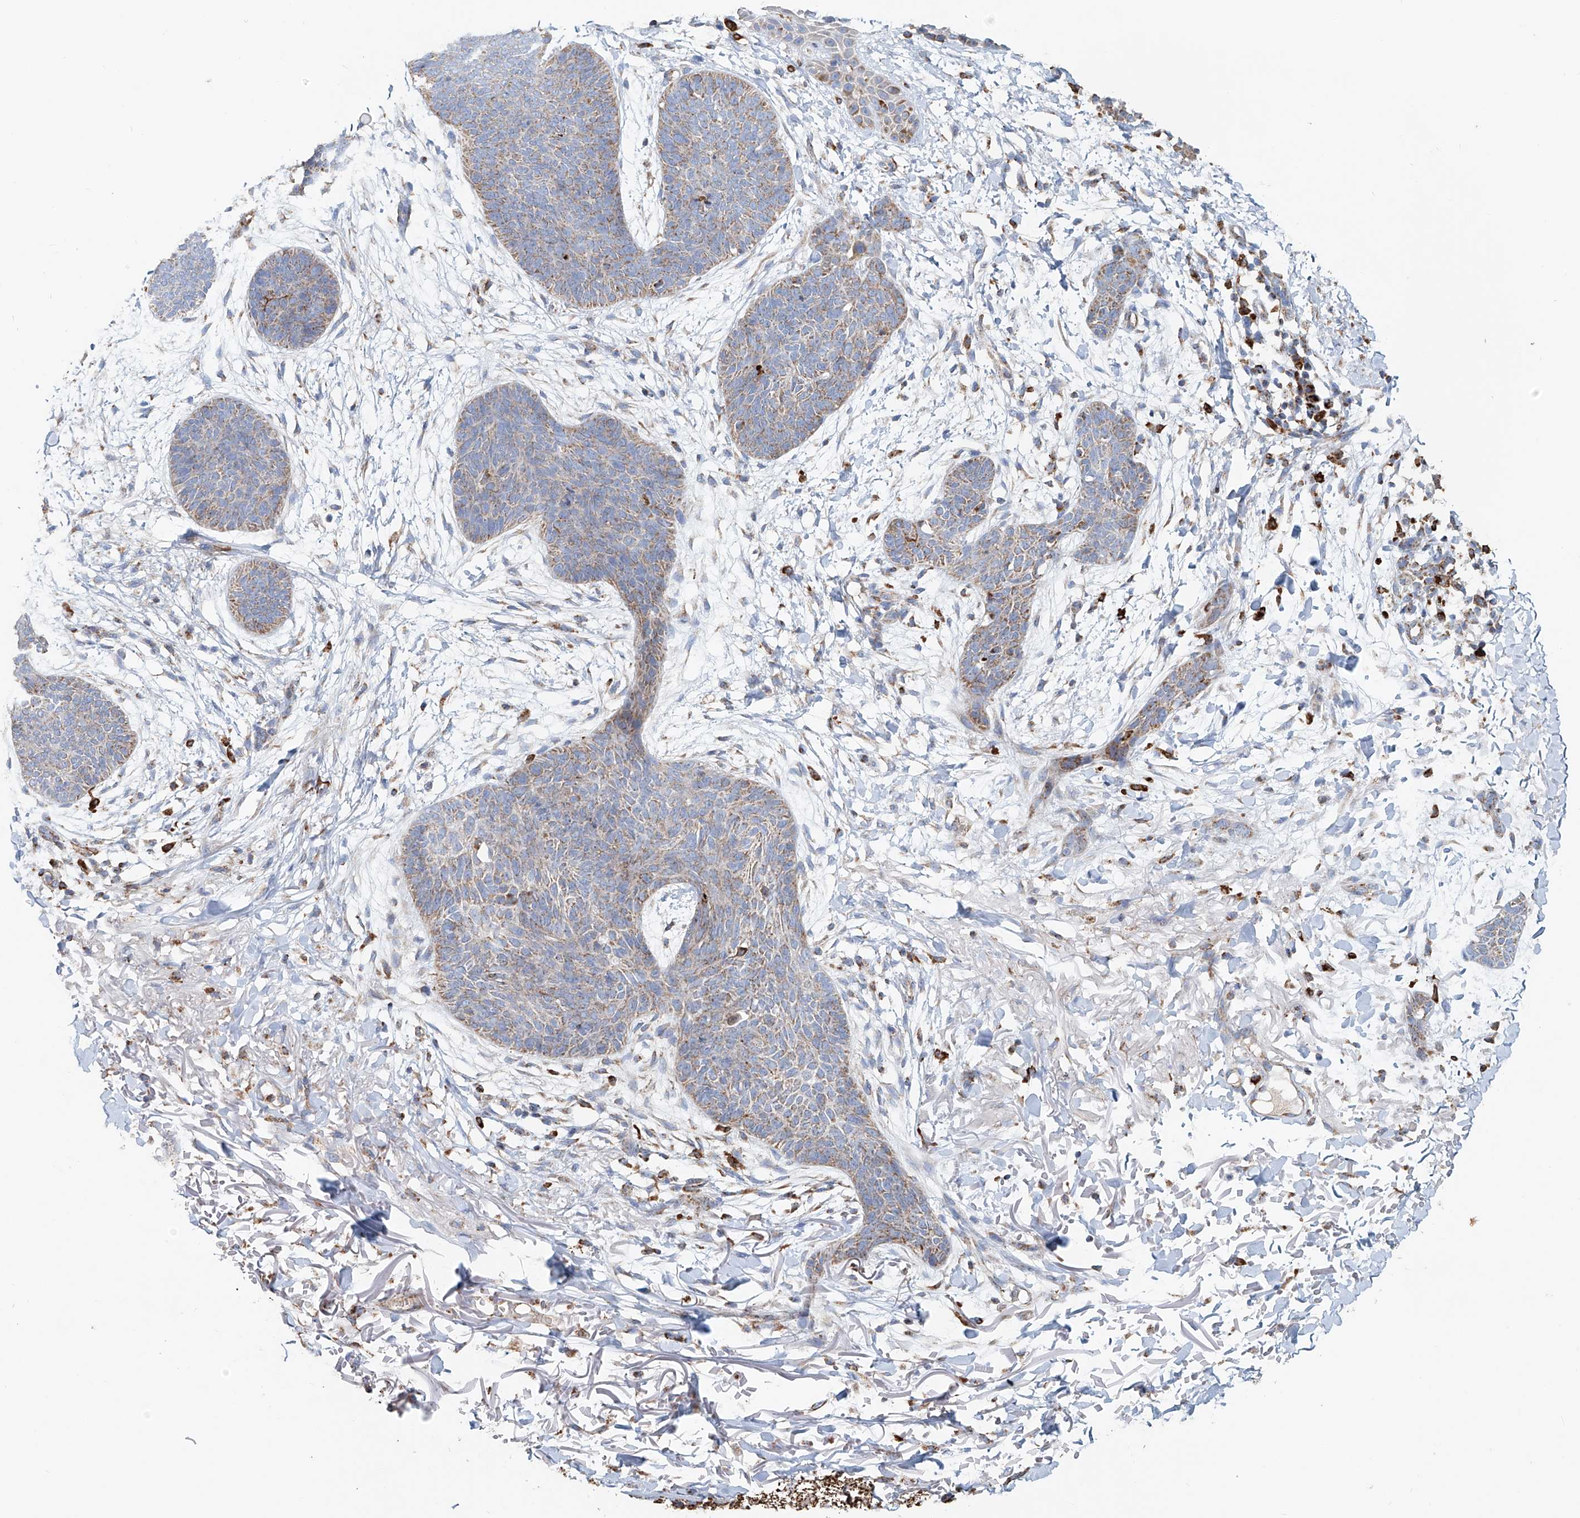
{"staining": {"intensity": "moderate", "quantity": "25%-75%", "location": "cytoplasmic/membranous"}, "tissue": "skin cancer", "cell_type": "Tumor cells", "image_type": "cancer", "snomed": [{"axis": "morphology", "description": "Basal cell carcinoma"}, {"axis": "topography", "description": "Skin"}], "caption": "Moderate cytoplasmic/membranous positivity is appreciated in about 25%-75% of tumor cells in skin cancer (basal cell carcinoma).", "gene": "CARD10", "patient": {"sex": "male", "age": 85}}